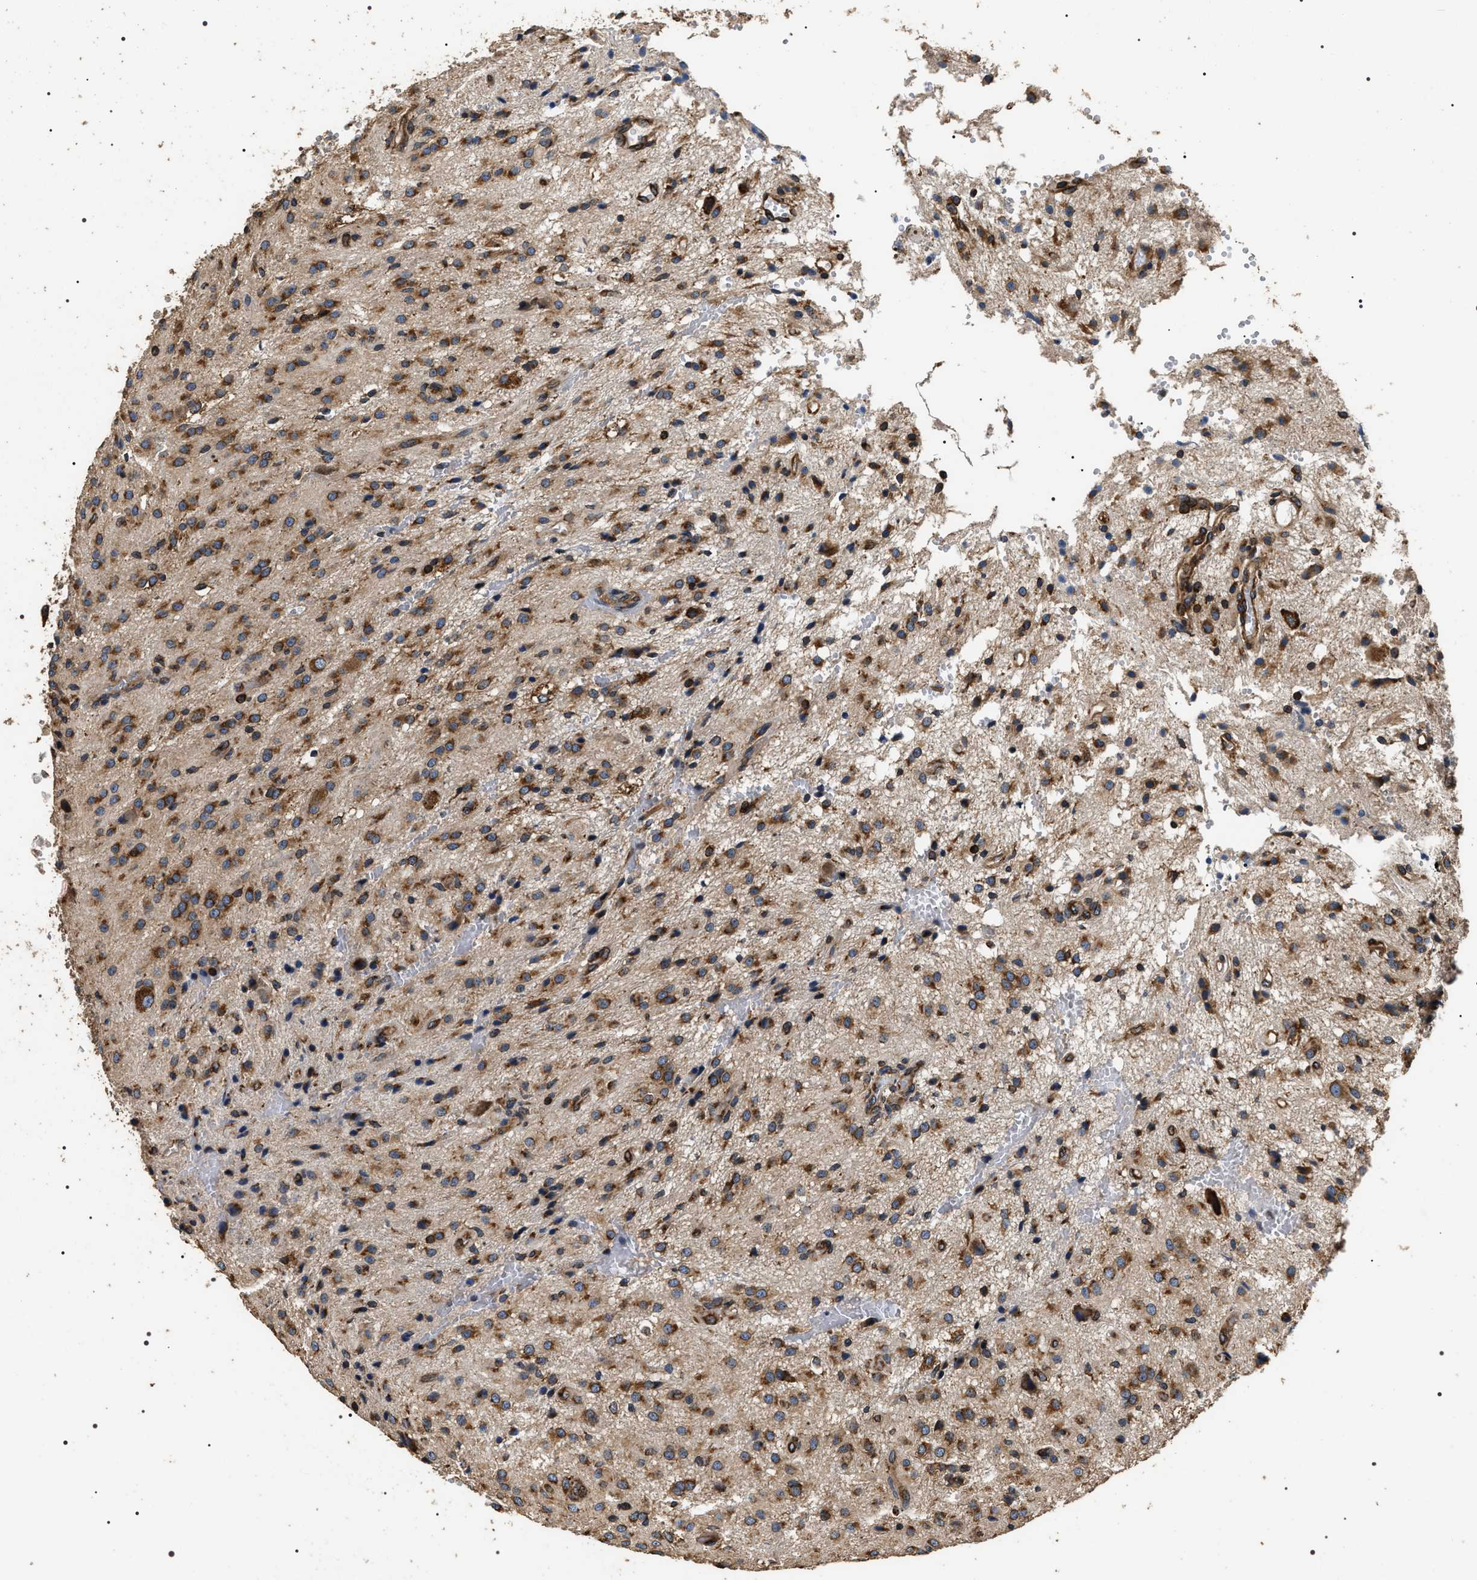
{"staining": {"intensity": "strong", "quantity": ">75%", "location": "cytoplasmic/membranous"}, "tissue": "glioma", "cell_type": "Tumor cells", "image_type": "cancer", "snomed": [{"axis": "morphology", "description": "Glioma, malignant, High grade"}, {"axis": "topography", "description": "Brain"}], "caption": "Tumor cells display strong cytoplasmic/membranous expression in about >75% of cells in high-grade glioma (malignant).", "gene": "KTN1", "patient": {"sex": "female", "age": 59}}